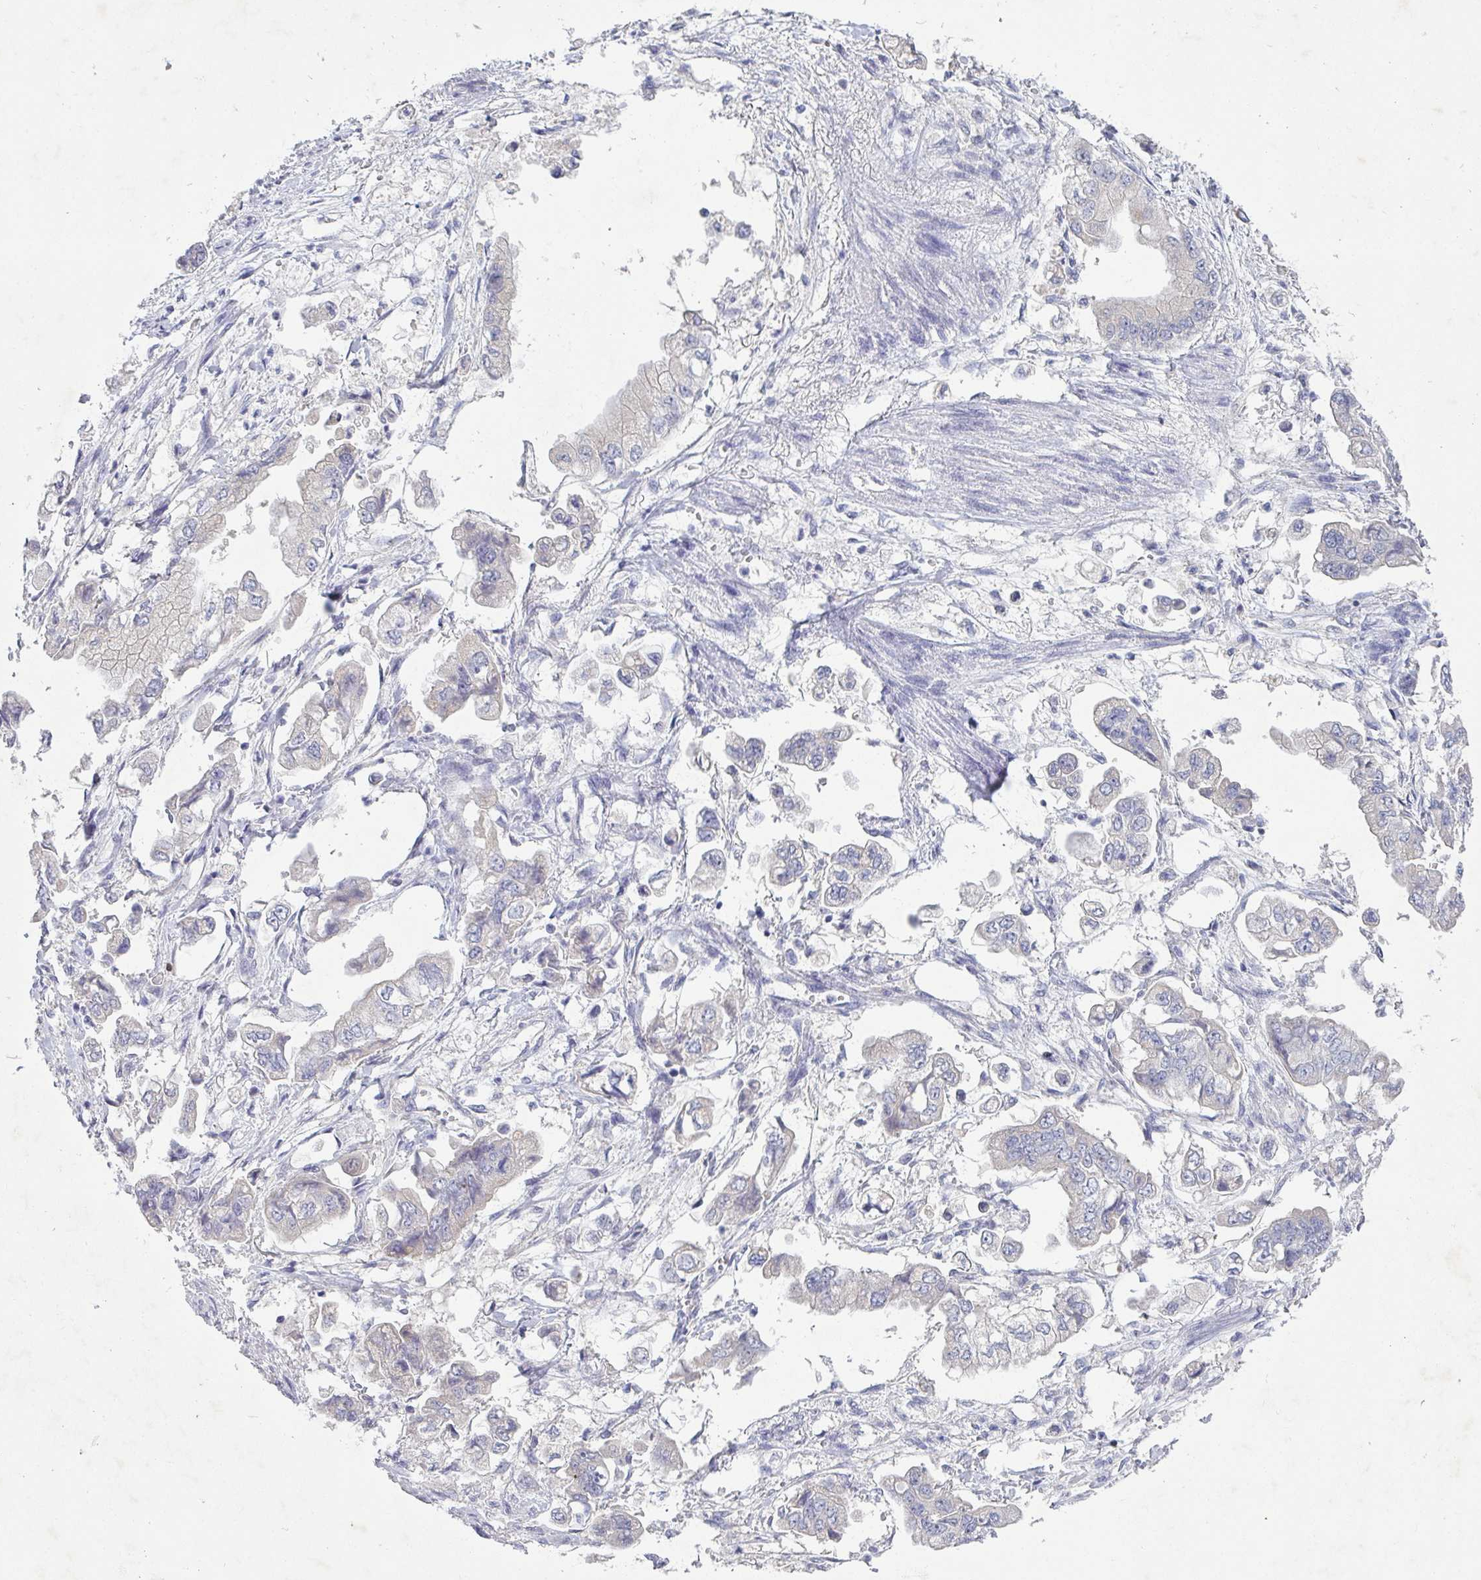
{"staining": {"intensity": "negative", "quantity": "none", "location": "none"}, "tissue": "stomach cancer", "cell_type": "Tumor cells", "image_type": "cancer", "snomed": [{"axis": "morphology", "description": "Adenocarcinoma, NOS"}, {"axis": "topography", "description": "Stomach"}], "caption": "Stomach adenocarcinoma stained for a protein using immunohistochemistry reveals no staining tumor cells.", "gene": "GALNT13", "patient": {"sex": "male", "age": 62}}